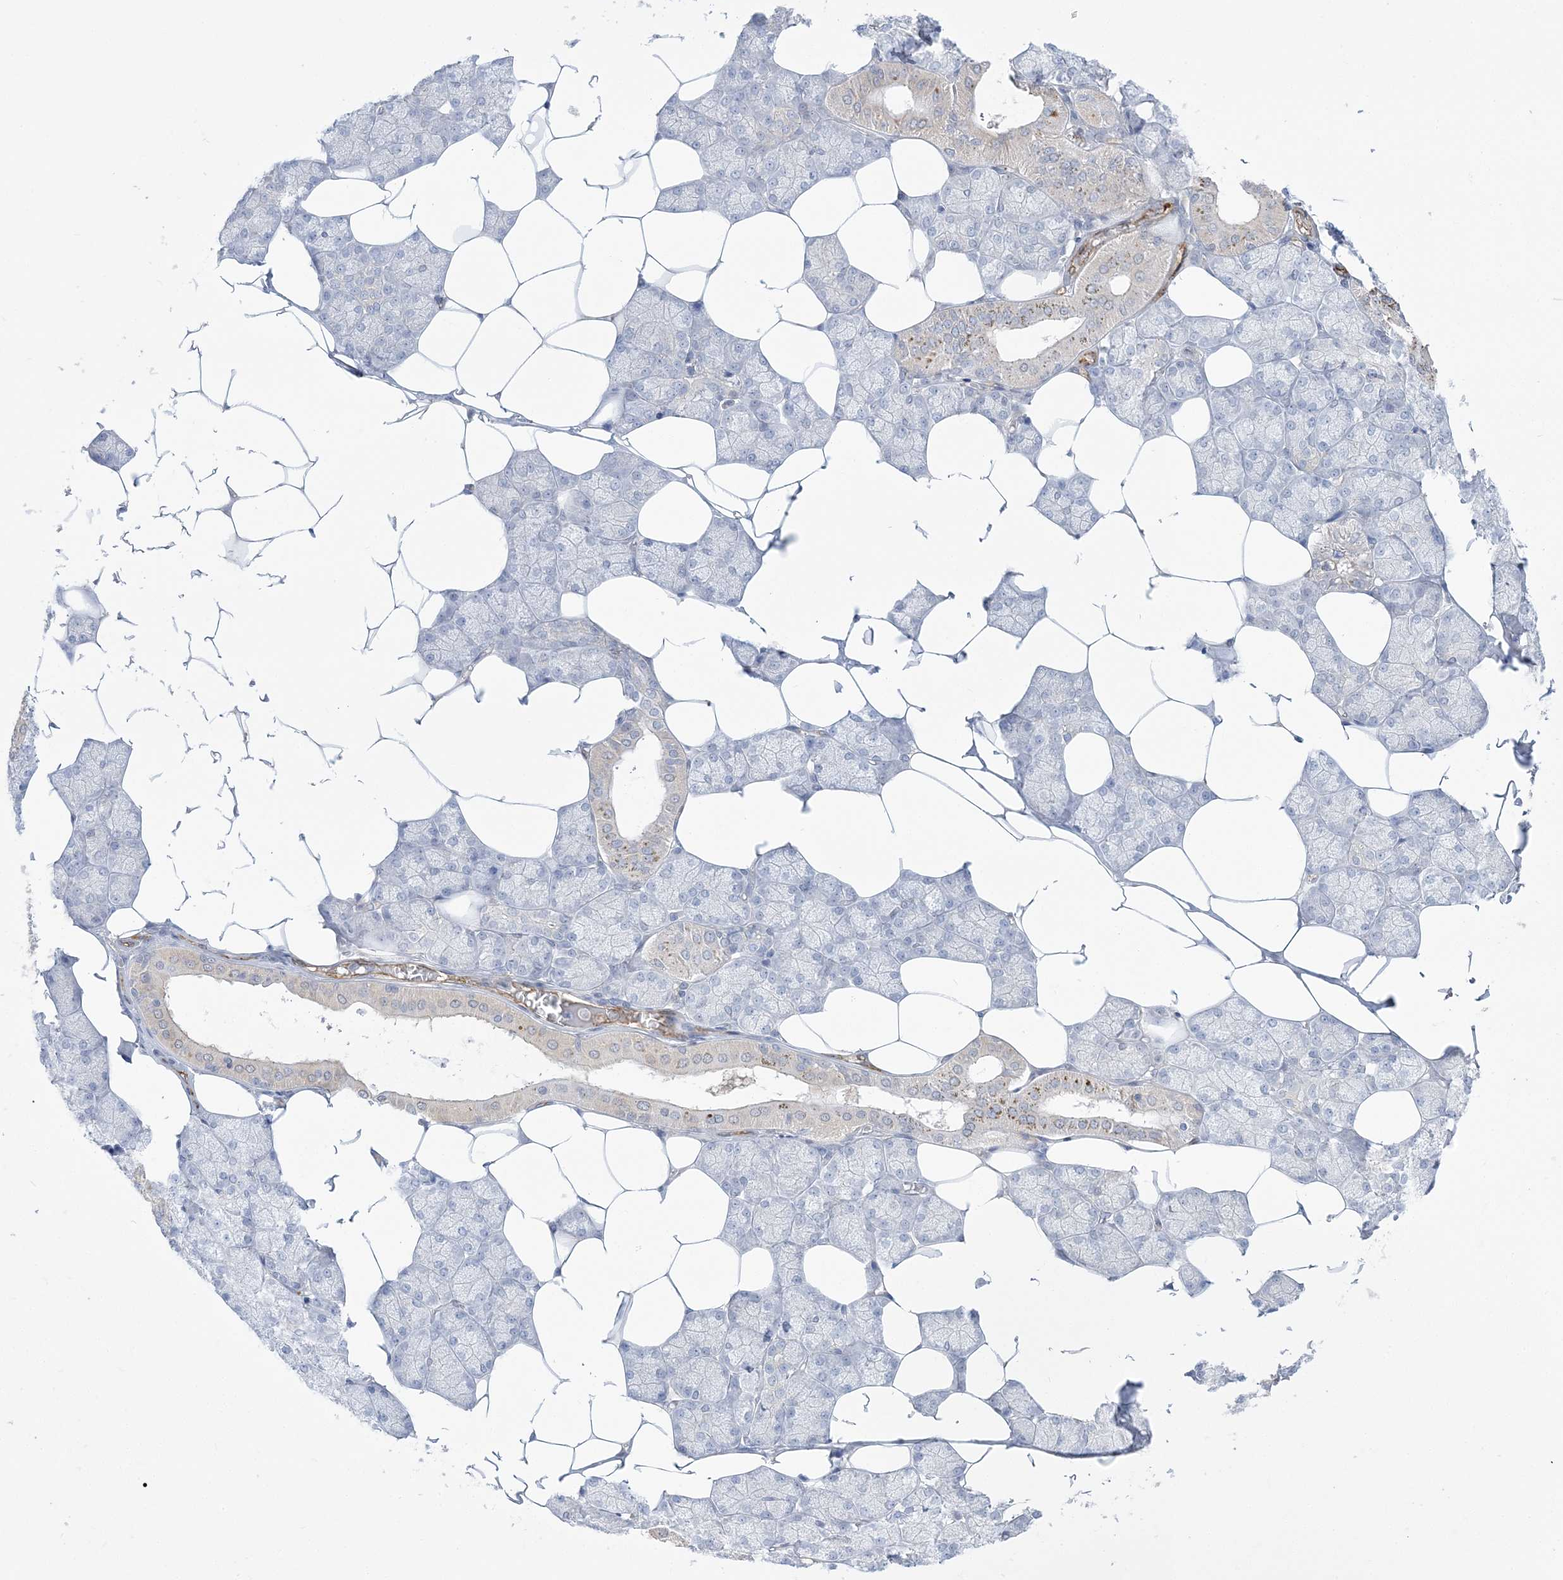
{"staining": {"intensity": "moderate", "quantity": "<25%", "location": "cytoplasmic/membranous"}, "tissue": "salivary gland", "cell_type": "Glandular cells", "image_type": "normal", "snomed": [{"axis": "morphology", "description": "Normal tissue, NOS"}, {"axis": "topography", "description": "Salivary gland"}], "caption": "A photomicrograph showing moderate cytoplasmic/membranous positivity in about <25% of glandular cells in unremarkable salivary gland, as visualized by brown immunohistochemical staining.", "gene": "INPP1", "patient": {"sex": "male", "age": 62}}